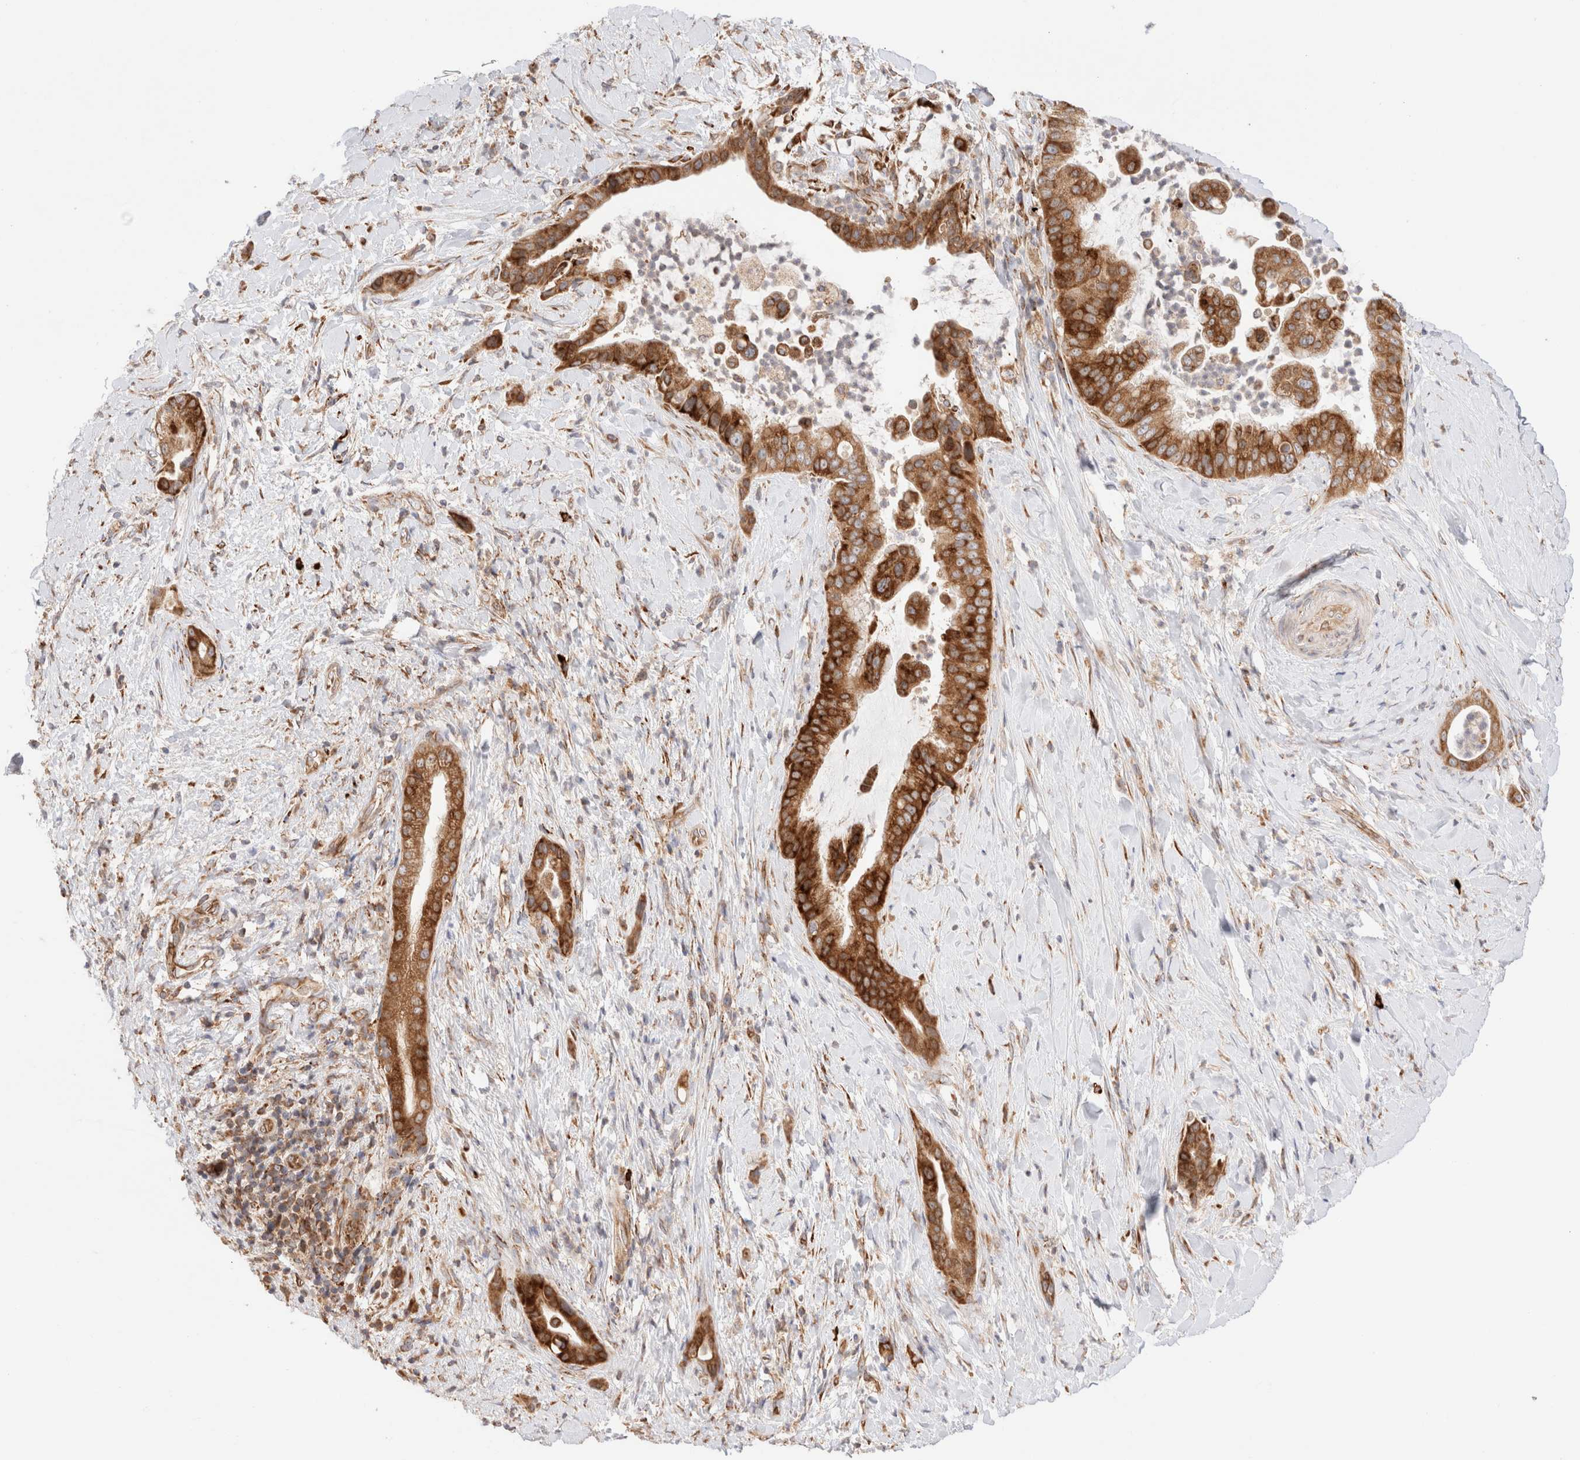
{"staining": {"intensity": "strong", "quantity": ">75%", "location": "cytoplasmic/membranous"}, "tissue": "liver cancer", "cell_type": "Tumor cells", "image_type": "cancer", "snomed": [{"axis": "morphology", "description": "Cholangiocarcinoma"}, {"axis": "topography", "description": "Liver"}], "caption": "Protein expression analysis of liver cholangiocarcinoma shows strong cytoplasmic/membranous positivity in about >75% of tumor cells.", "gene": "UTS2B", "patient": {"sex": "female", "age": 54}}